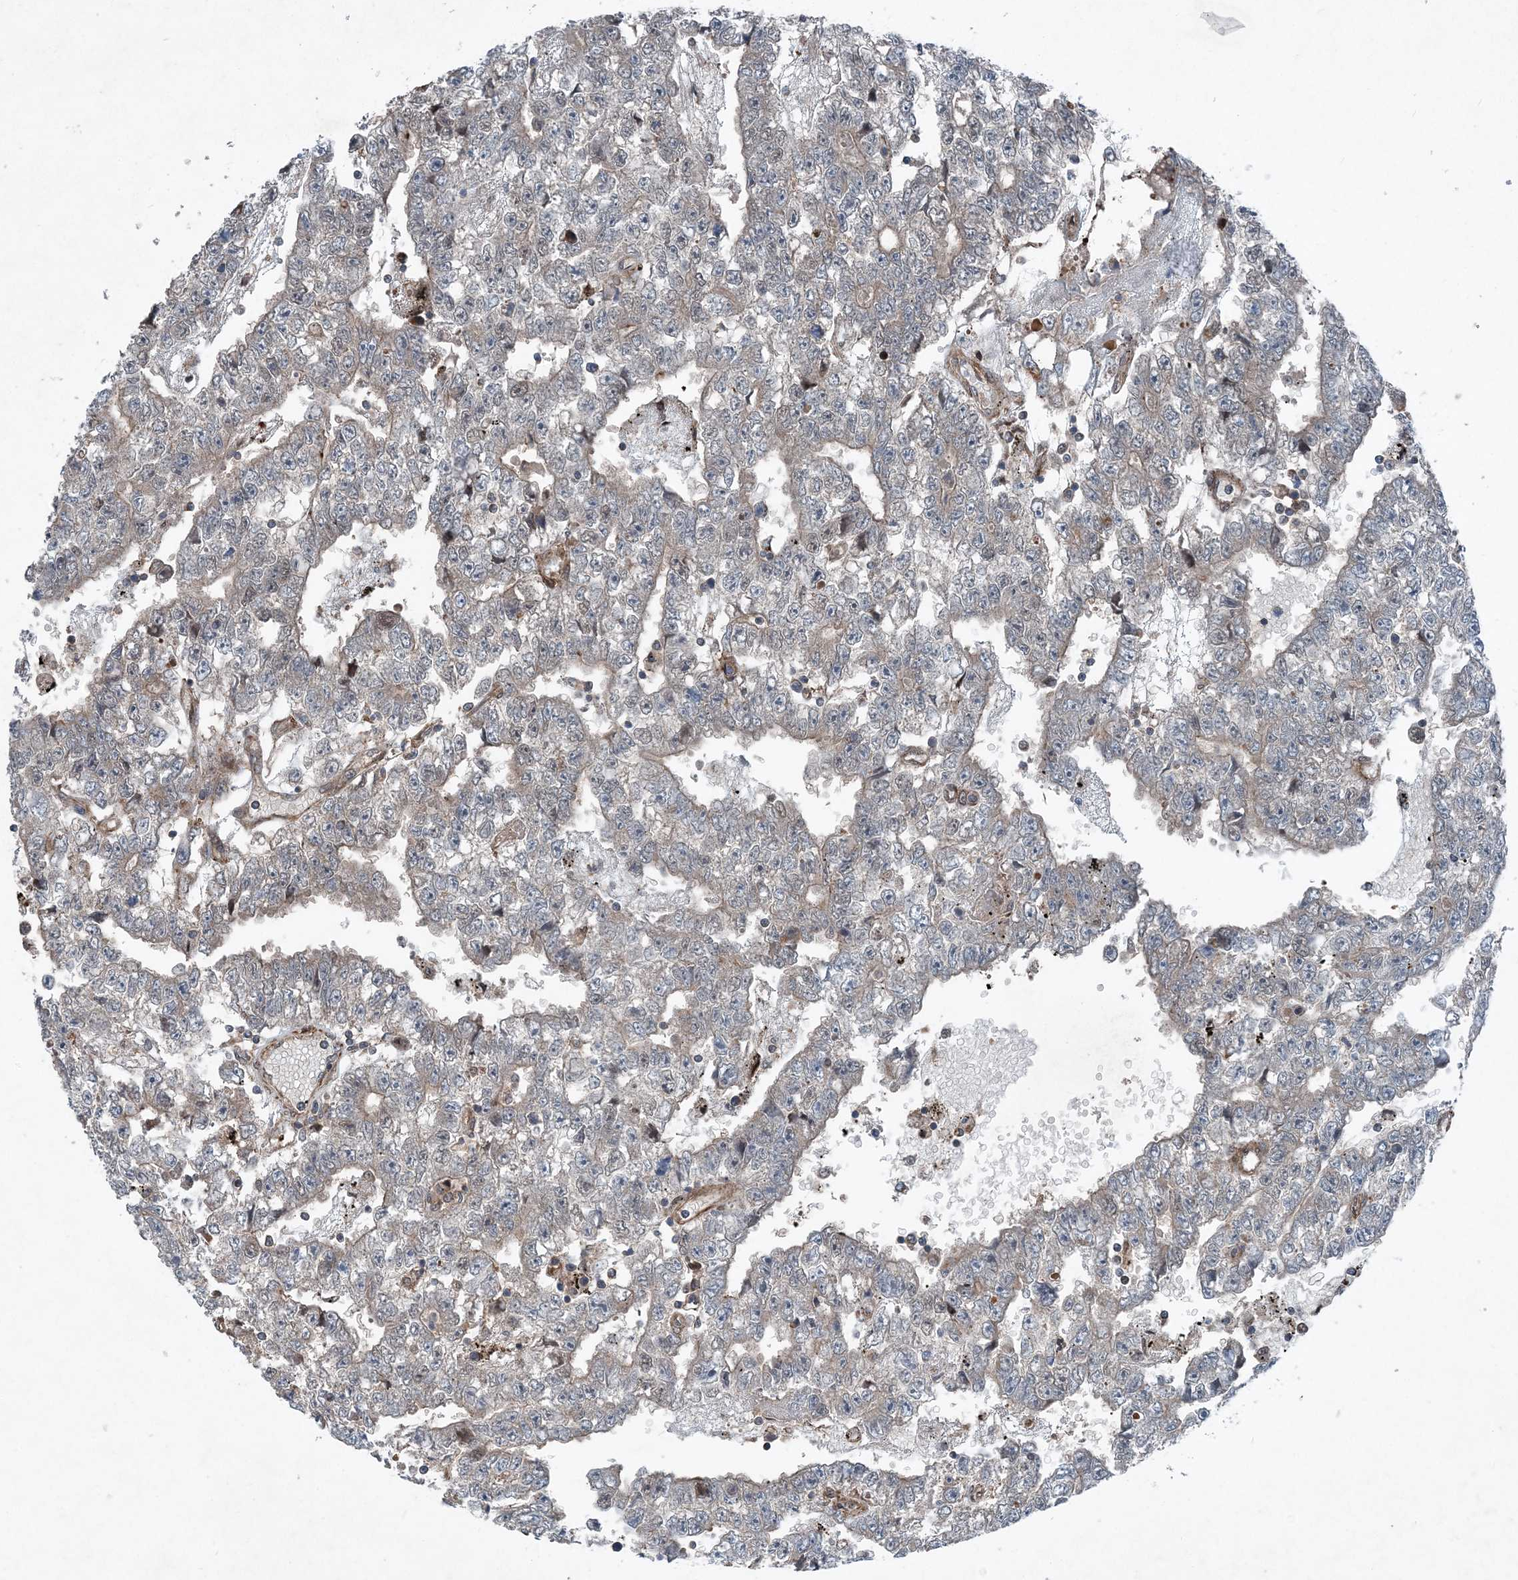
{"staining": {"intensity": "weak", "quantity": "<25%", "location": "cytoplasmic/membranous"}, "tissue": "testis cancer", "cell_type": "Tumor cells", "image_type": "cancer", "snomed": [{"axis": "morphology", "description": "Carcinoma, Embryonal, NOS"}, {"axis": "topography", "description": "Testis"}], "caption": "IHC of human testis embryonal carcinoma reveals no expression in tumor cells.", "gene": "NDUFA2", "patient": {"sex": "male", "age": 25}}